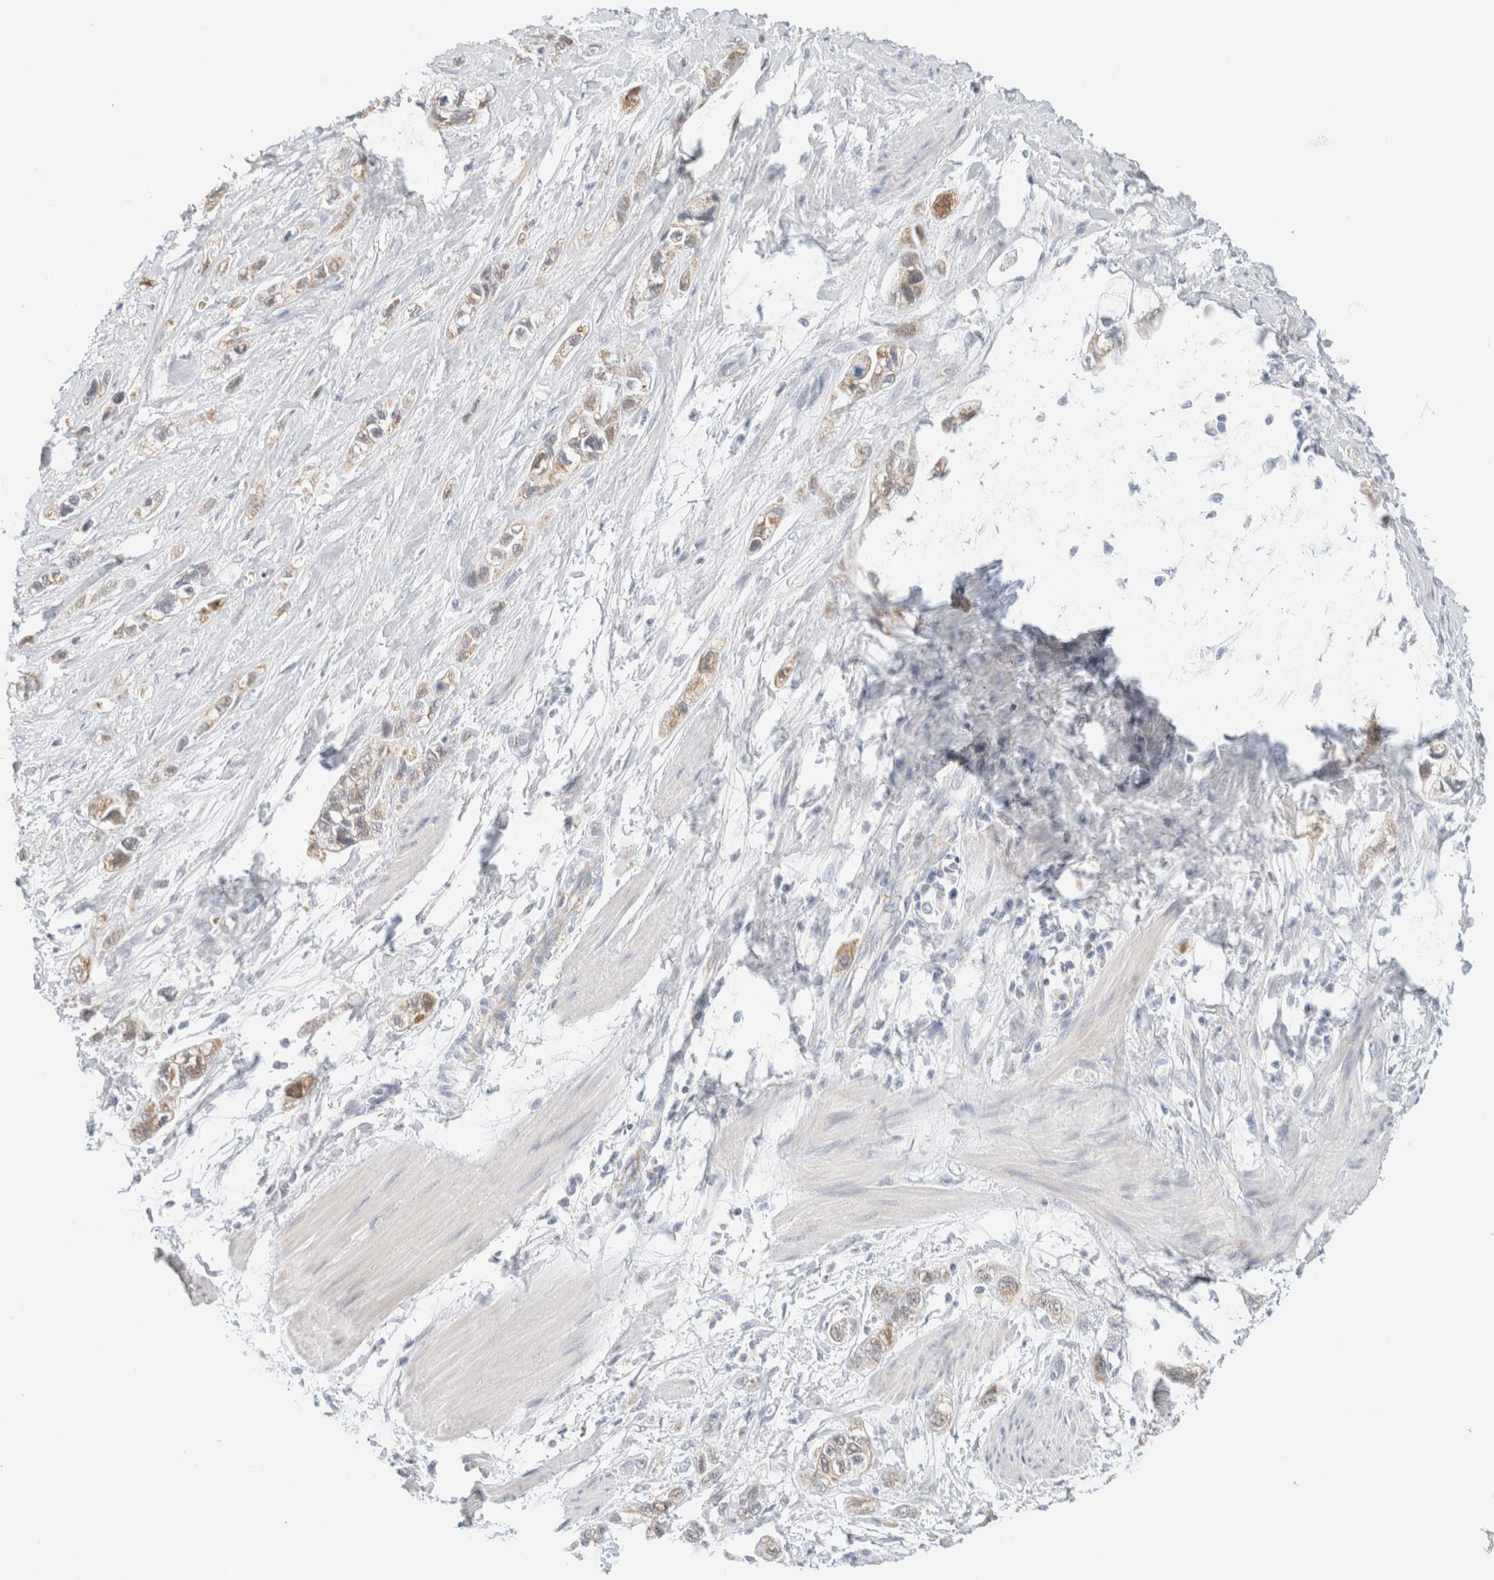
{"staining": {"intensity": "weak", "quantity": ">75%", "location": "cytoplasmic/membranous"}, "tissue": "pancreatic cancer", "cell_type": "Tumor cells", "image_type": "cancer", "snomed": [{"axis": "morphology", "description": "Adenocarcinoma, NOS"}, {"axis": "topography", "description": "Pancreas"}], "caption": "Pancreatic adenocarcinoma tissue demonstrates weak cytoplasmic/membranous staining in approximately >75% of tumor cells, visualized by immunohistochemistry.", "gene": "HDHD3", "patient": {"sex": "male", "age": 74}}